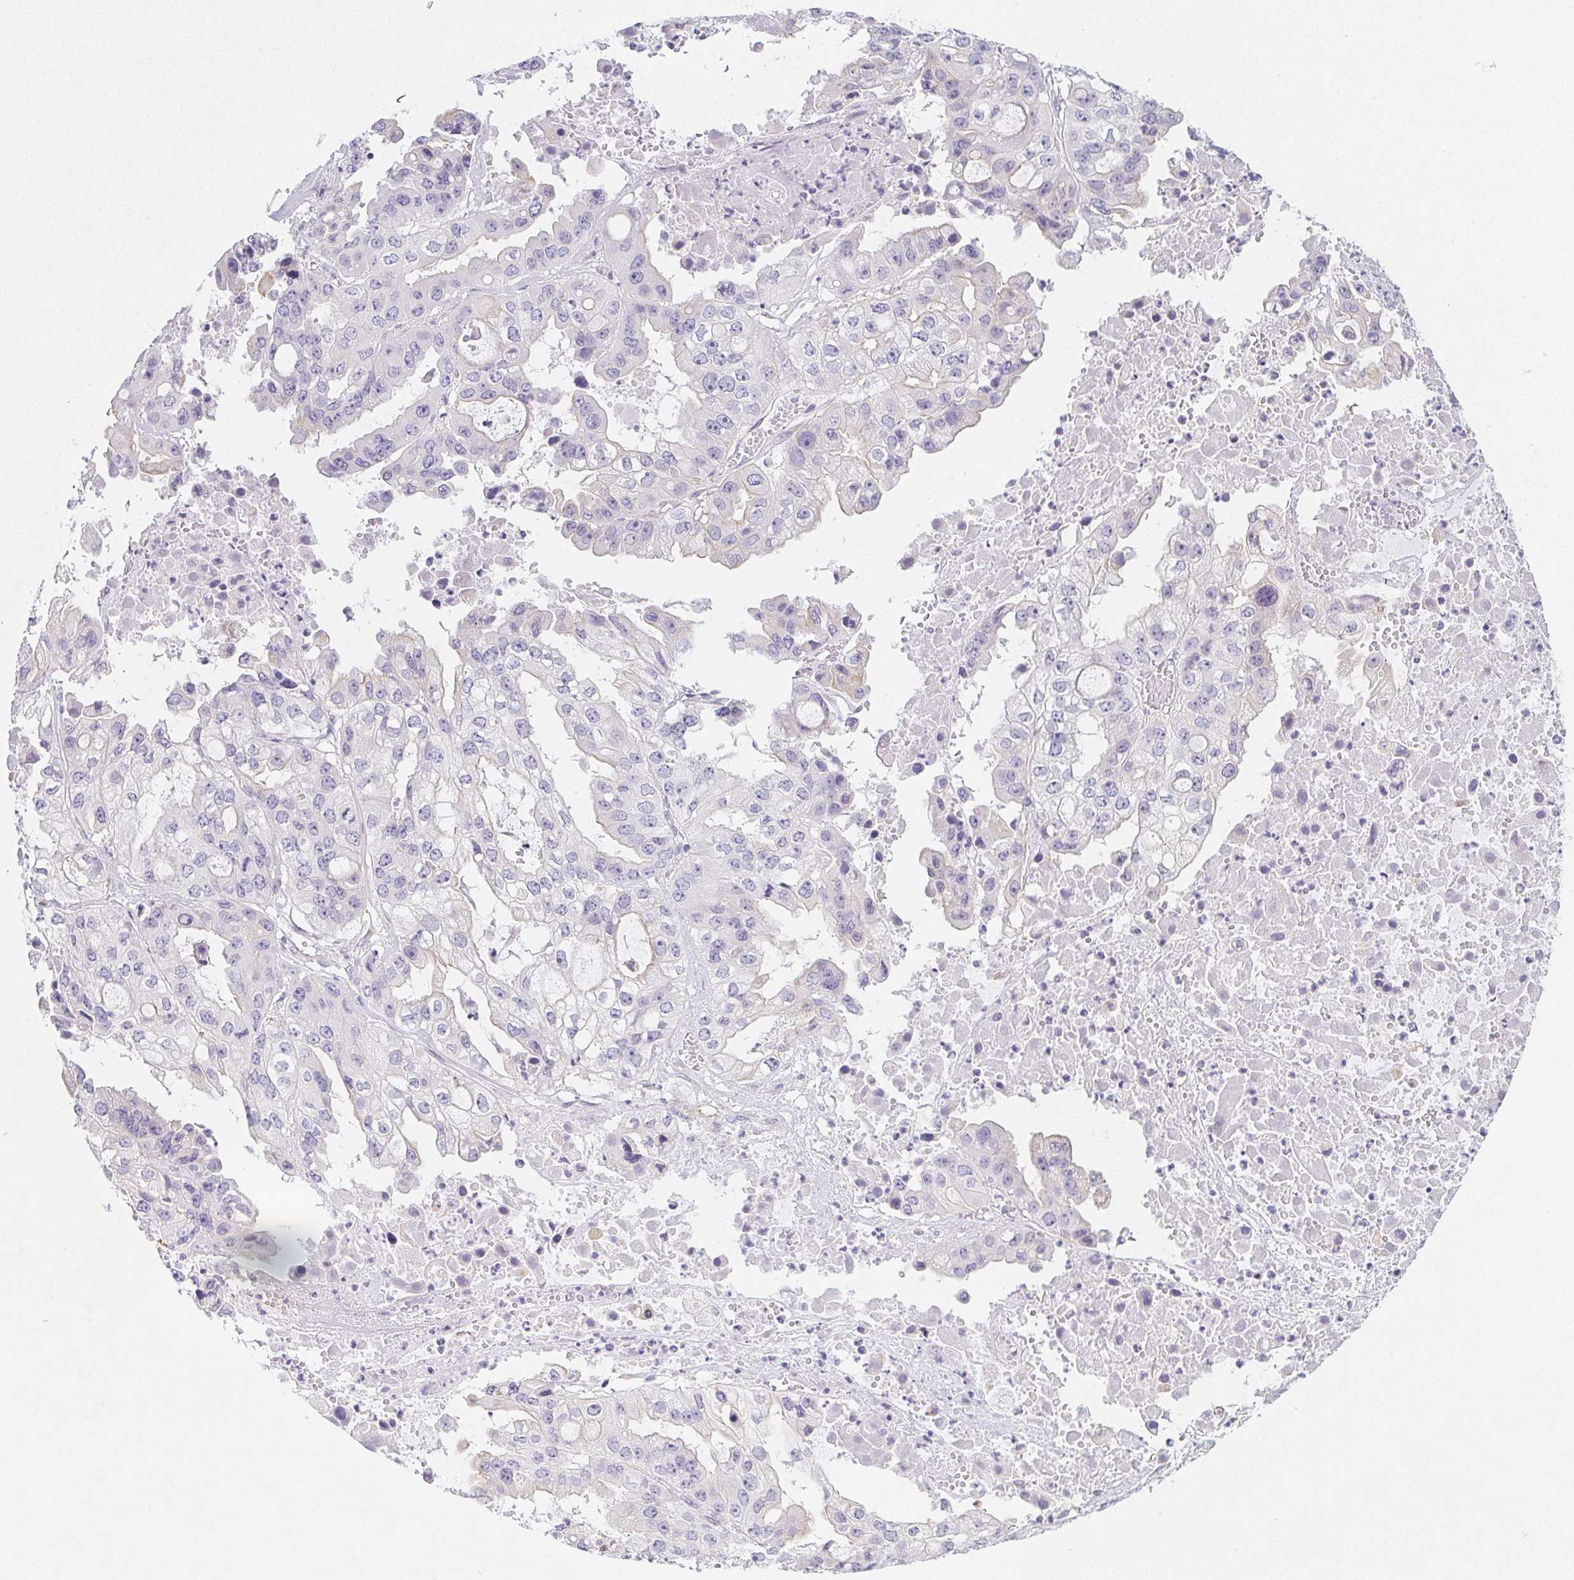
{"staining": {"intensity": "negative", "quantity": "none", "location": "none"}, "tissue": "ovarian cancer", "cell_type": "Tumor cells", "image_type": "cancer", "snomed": [{"axis": "morphology", "description": "Cystadenocarcinoma, serous, NOS"}, {"axis": "topography", "description": "Ovary"}], "caption": "Tumor cells are negative for brown protein staining in ovarian cancer. Nuclei are stained in blue.", "gene": "ZBBX", "patient": {"sex": "female", "age": 56}}